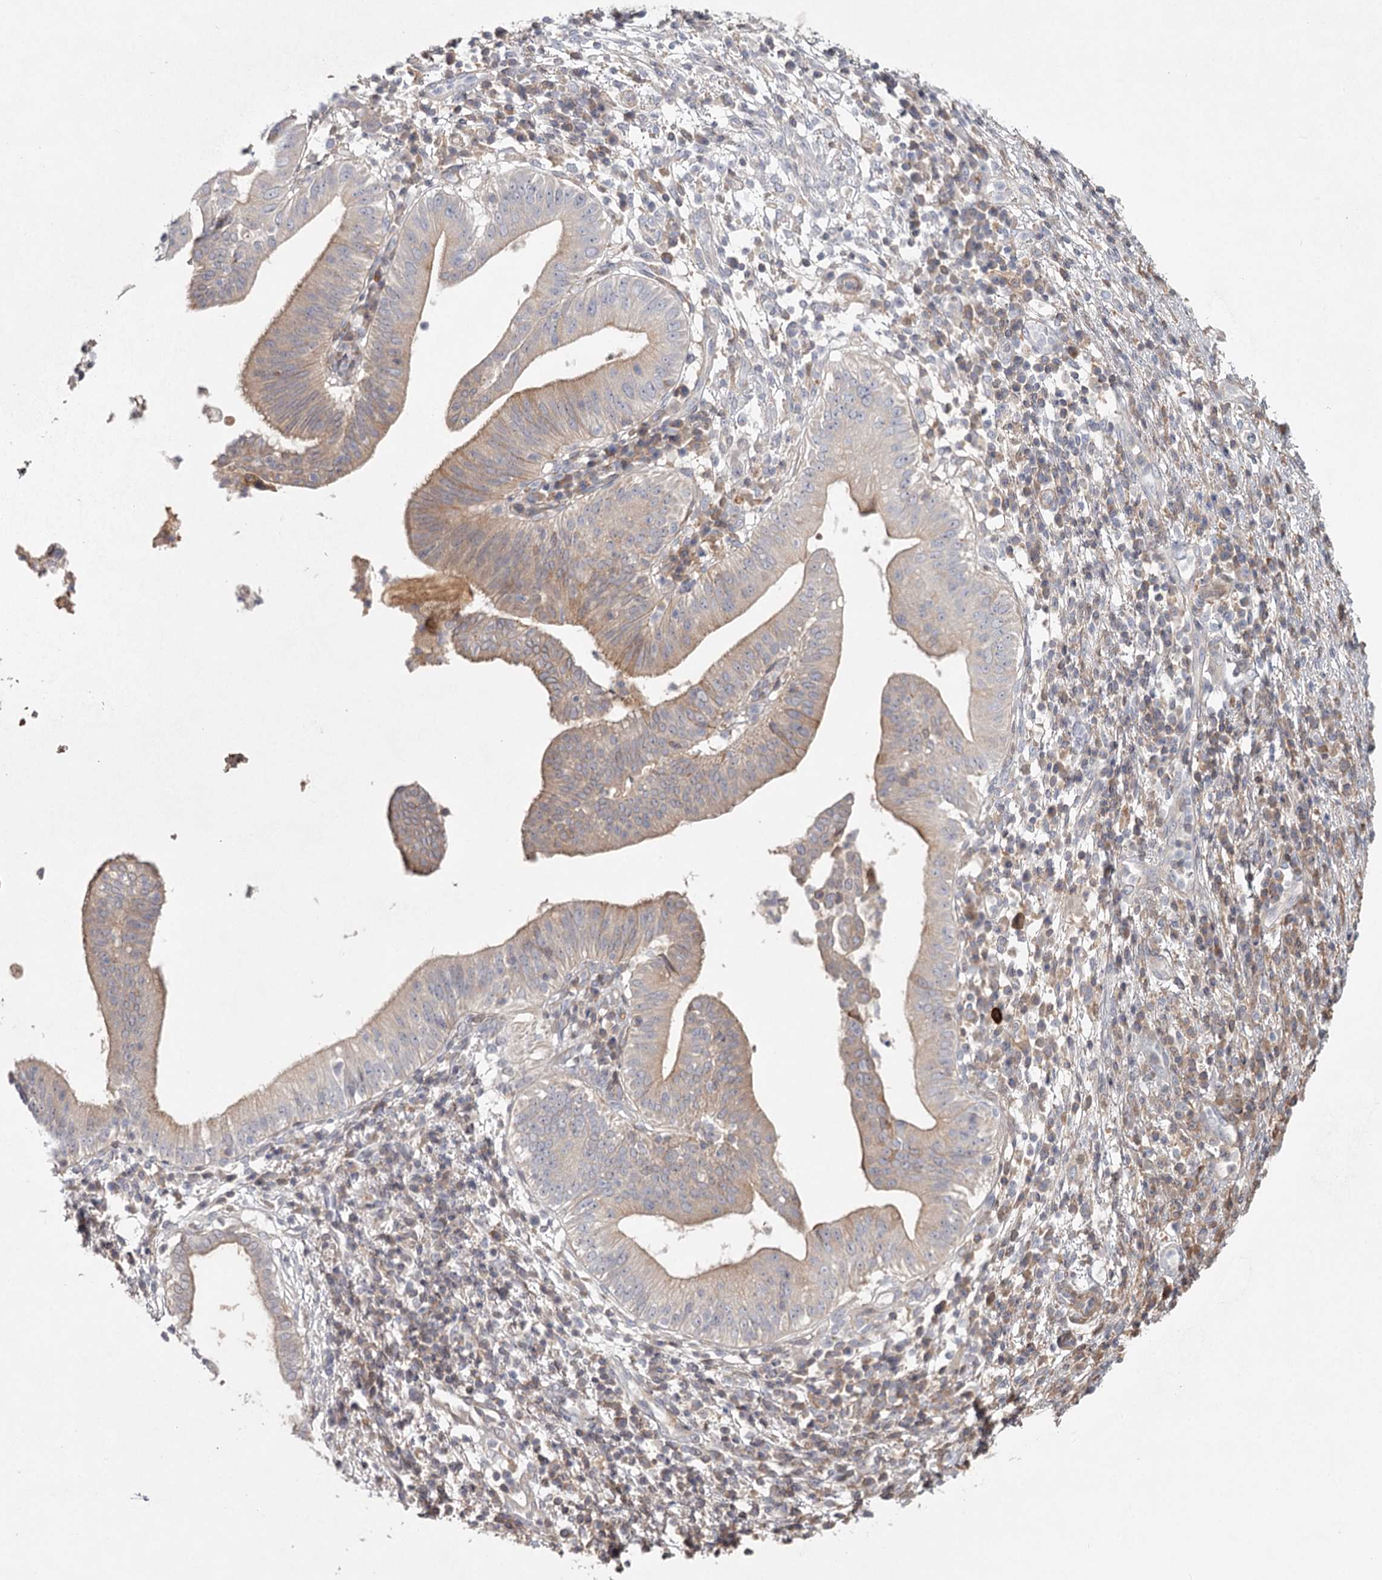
{"staining": {"intensity": "weak", "quantity": "<25%", "location": "cytoplasmic/membranous"}, "tissue": "pancreatic cancer", "cell_type": "Tumor cells", "image_type": "cancer", "snomed": [{"axis": "morphology", "description": "Adenocarcinoma, NOS"}, {"axis": "topography", "description": "Pancreas"}], "caption": "Histopathology image shows no significant protein expression in tumor cells of pancreatic adenocarcinoma.", "gene": "DHRS9", "patient": {"sex": "male", "age": 68}}